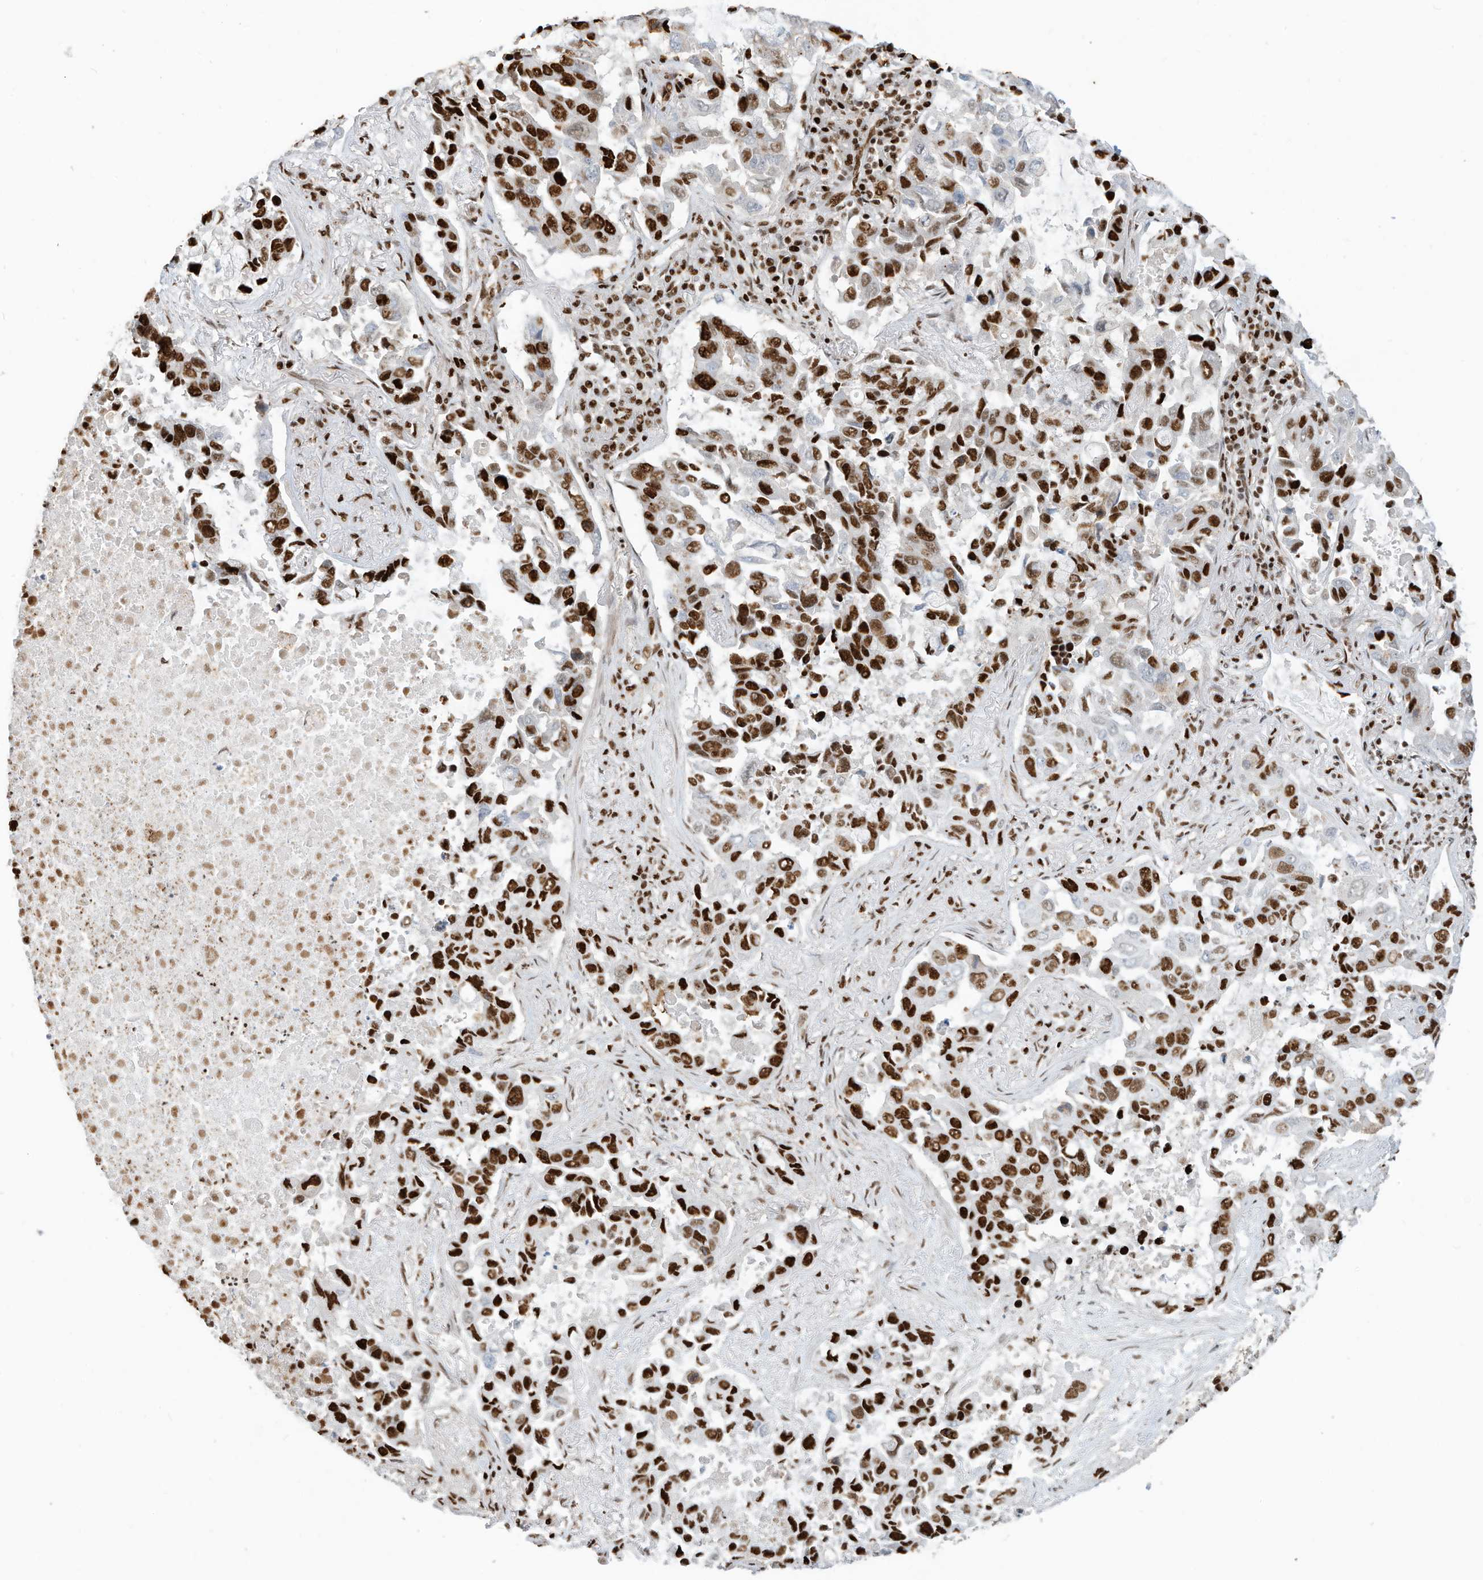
{"staining": {"intensity": "strong", "quantity": ">75%", "location": "nuclear"}, "tissue": "lung cancer", "cell_type": "Tumor cells", "image_type": "cancer", "snomed": [{"axis": "morphology", "description": "Adenocarcinoma, NOS"}, {"axis": "topography", "description": "Lung"}], "caption": "Human lung cancer (adenocarcinoma) stained for a protein (brown) exhibits strong nuclear positive positivity in approximately >75% of tumor cells.", "gene": "SAMD15", "patient": {"sex": "male", "age": 64}}